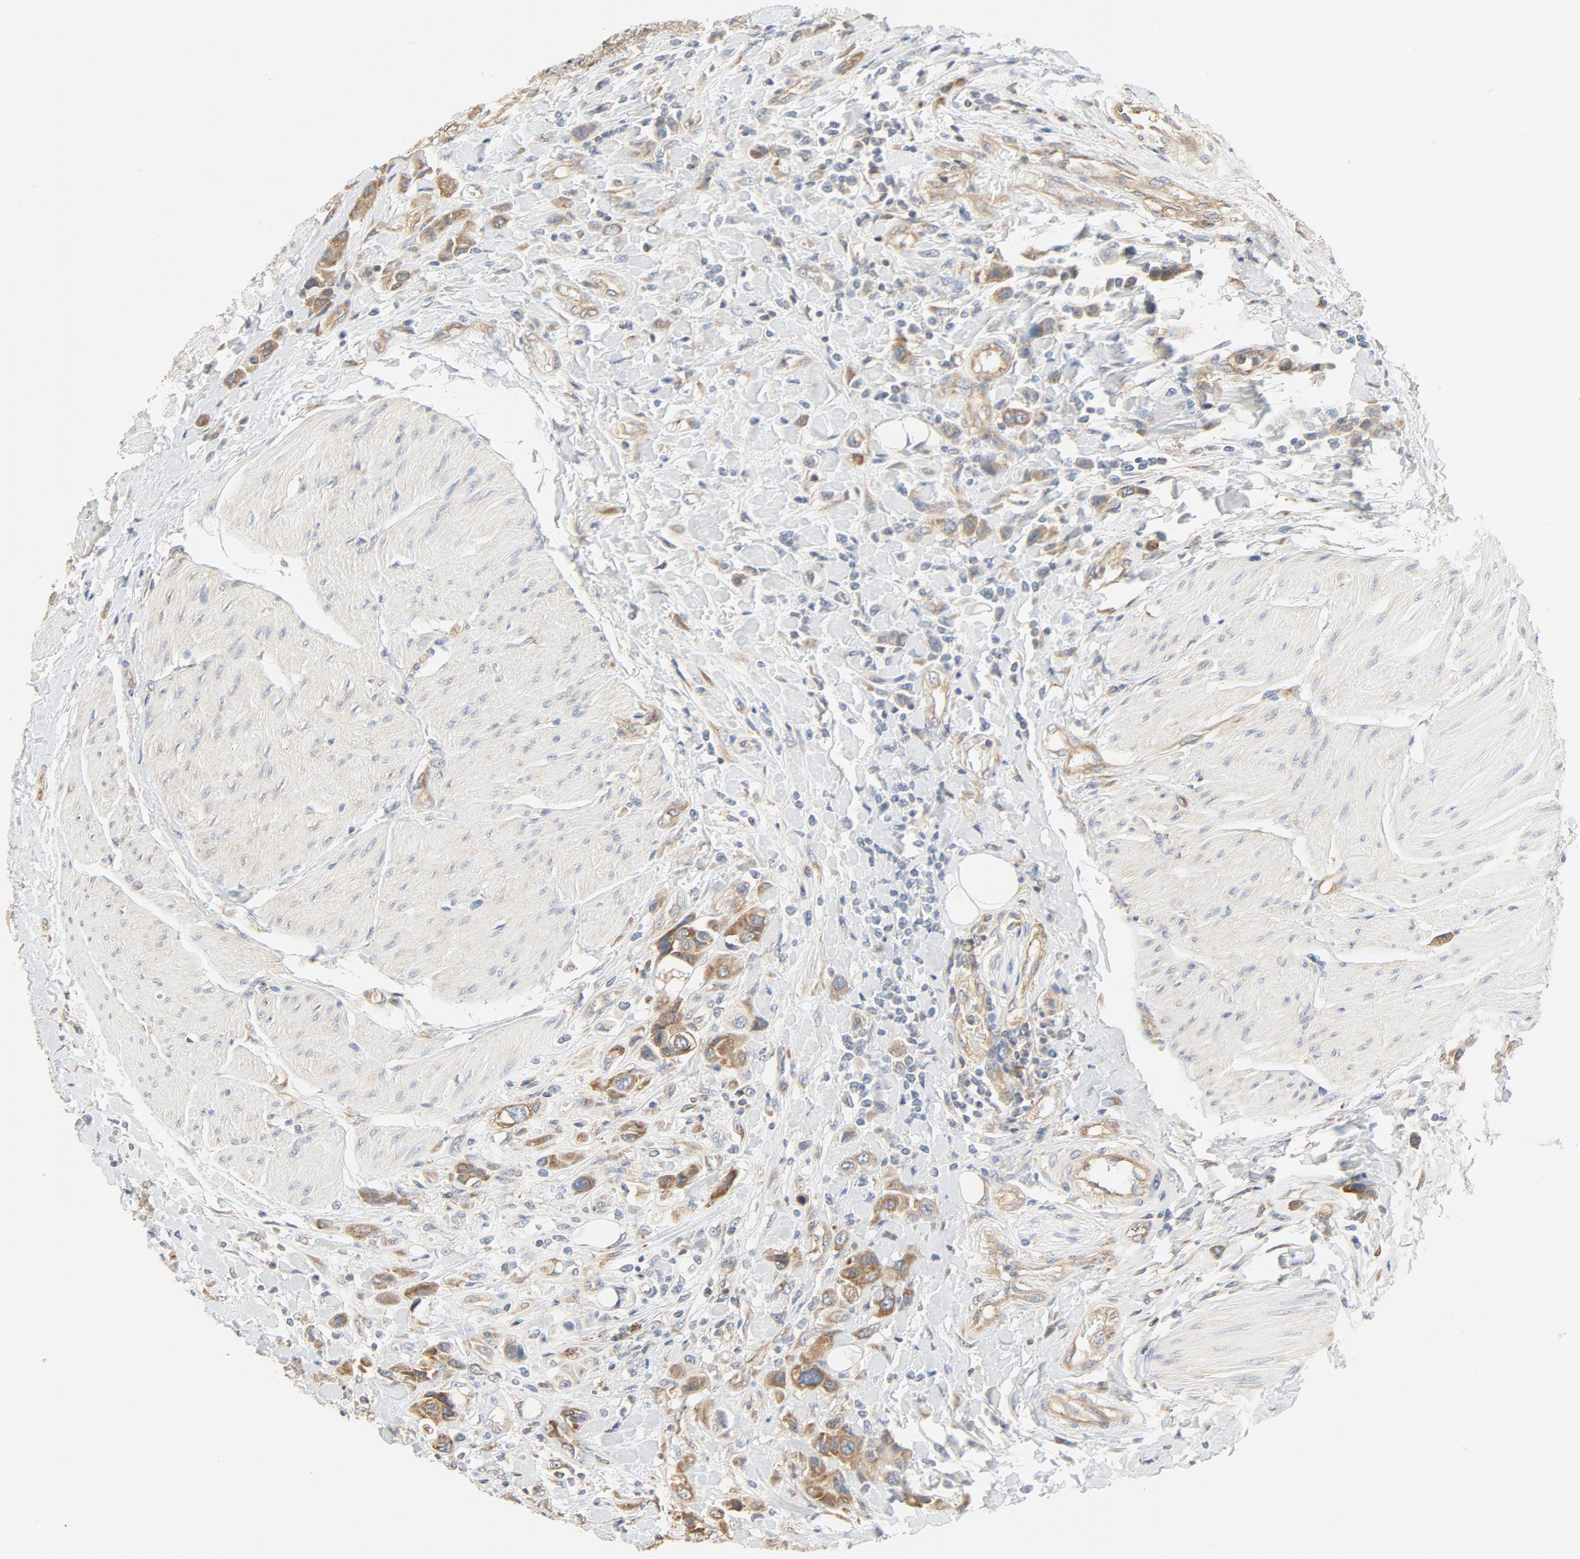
{"staining": {"intensity": "moderate", "quantity": ">75%", "location": "cytoplasmic/membranous"}, "tissue": "urothelial cancer", "cell_type": "Tumor cells", "image_type": "cancer", "snomed": [{"axis": "morphology", "description": "Urothelial carcinoma, High grade"}, {"axis": "topography", "description": "Urinary bladder"}], "caption": "Moderate cytoplasmic/membranous positivity for a protein is present in about >75% of tumor cells of urothelial cancer using IHC.", "gene": "RPS6", "patient": {"sex": "male", "age": 50}}